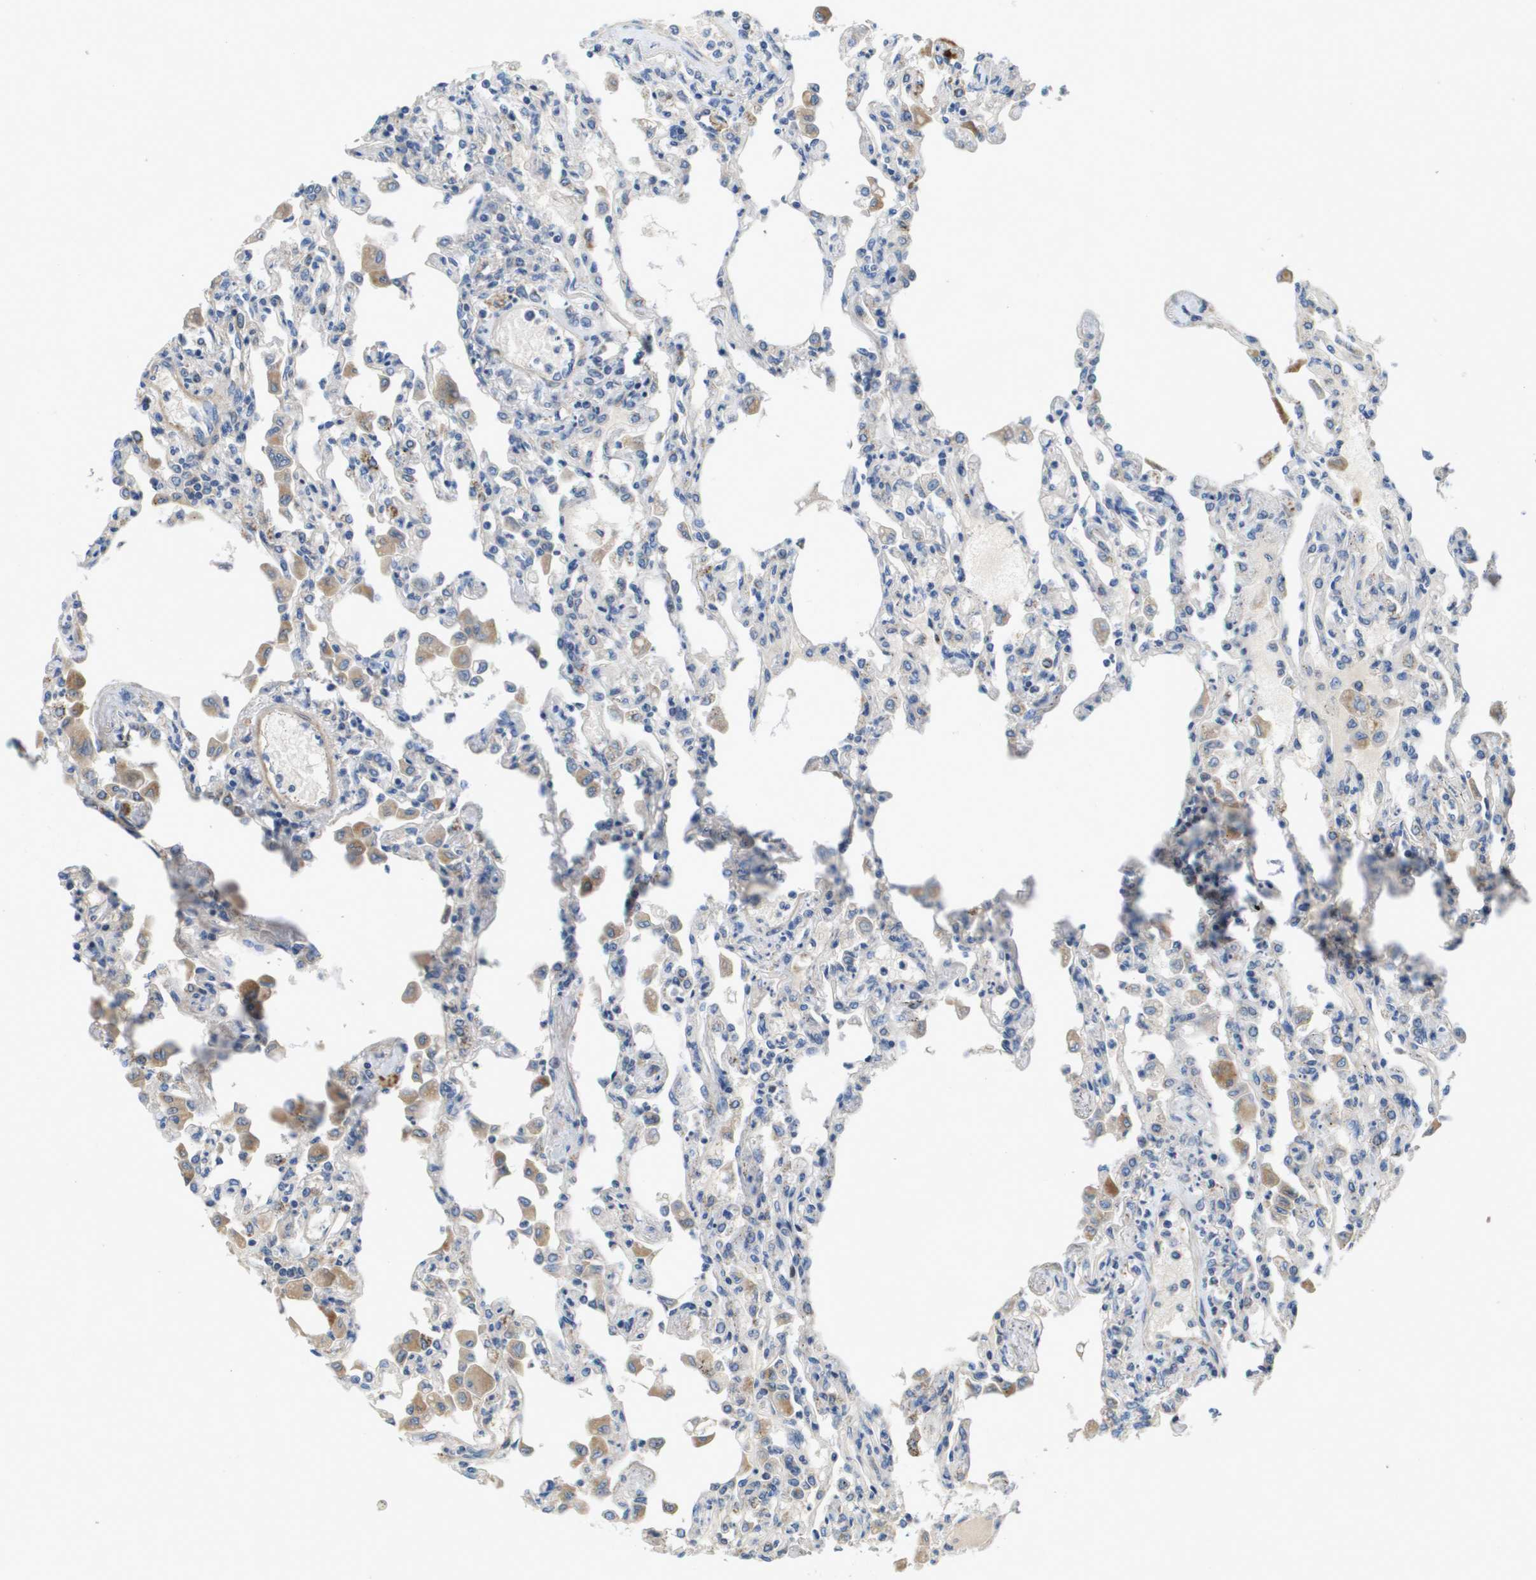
{"staining": {"intensity": "negative", "quantity": "none", "location": "none"}, "tissue": "lung", "cell_type": "Alveolar cells", "image_type": "normal", "snomed": [{"axis": "morphology", "description": "Normal tissue, NOS"}, {"axis": "topography", "description": "Bronchus"}, {"axis": "topography", "description": "Lung"}], "caption": "Alveolar cells are negative for brown protein staining in unremarkable lung. (DAB (3,3'-diaminobenzidine) IHC visualized using brightfield microscopy, high magnification).", "gene": "B3GNT5", "patient": {"sex": "female", "age": 49}}